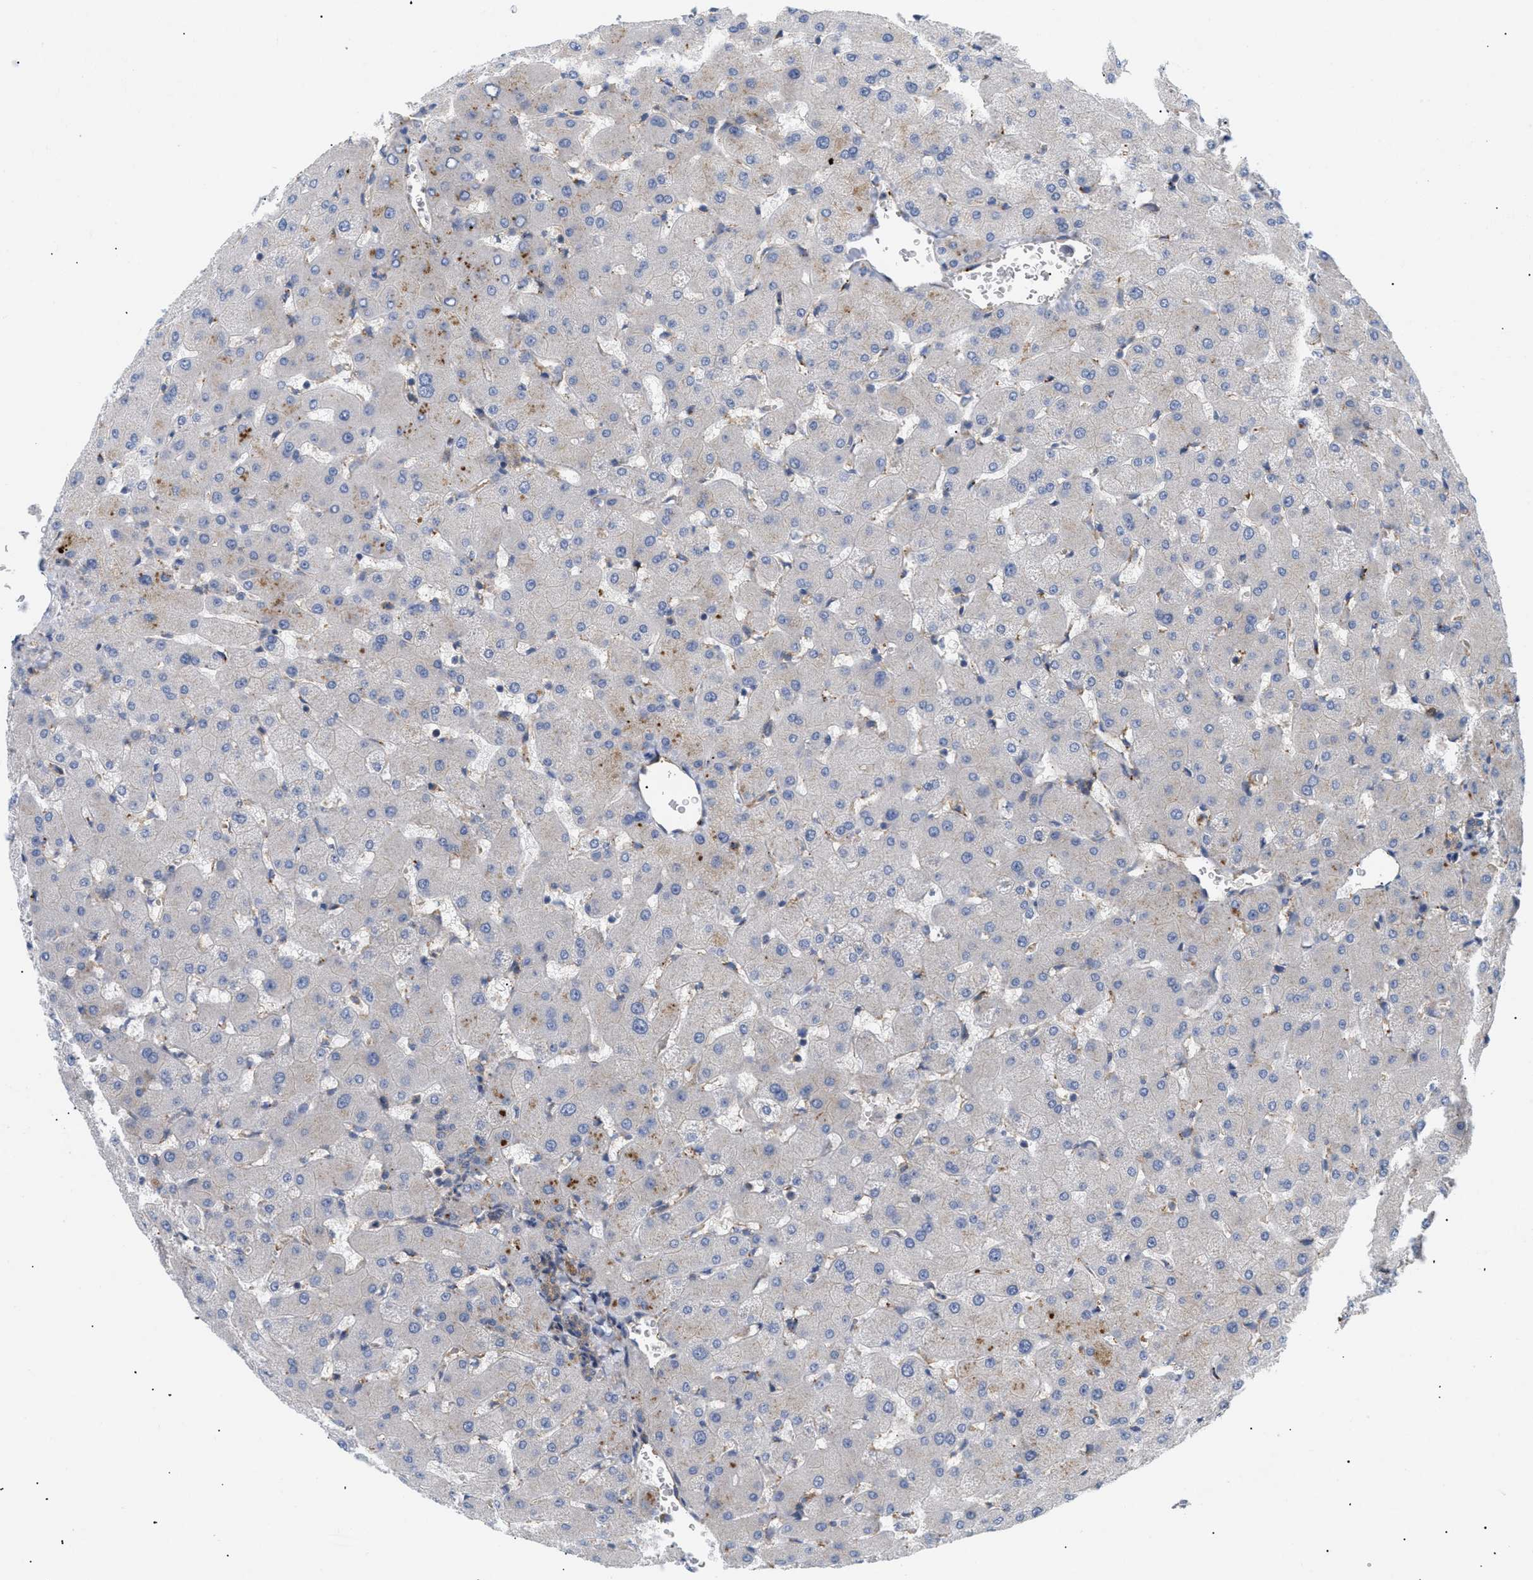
{"staining": {"intensity": "weak", "quantity": ">75%", "location": "cytoplasmic/membranous"}, "tissue": "liver", "cell_type": "Cholangiocytes", "image_type": "normal", "snomed": [{"axis": "morphology", "description": "Normal tissue, NOS"}, {"axis": "topography", "description": "Liver"}], "caption": "The micrograph demonstrates immunohistochemical staining of unremarkable liver. There is weak cytoplasmic/membranous staining is seen in about >75% of cholangiocytes.", "gene": "DCTN4", "patient": {"sex": "female", "age": 63}}